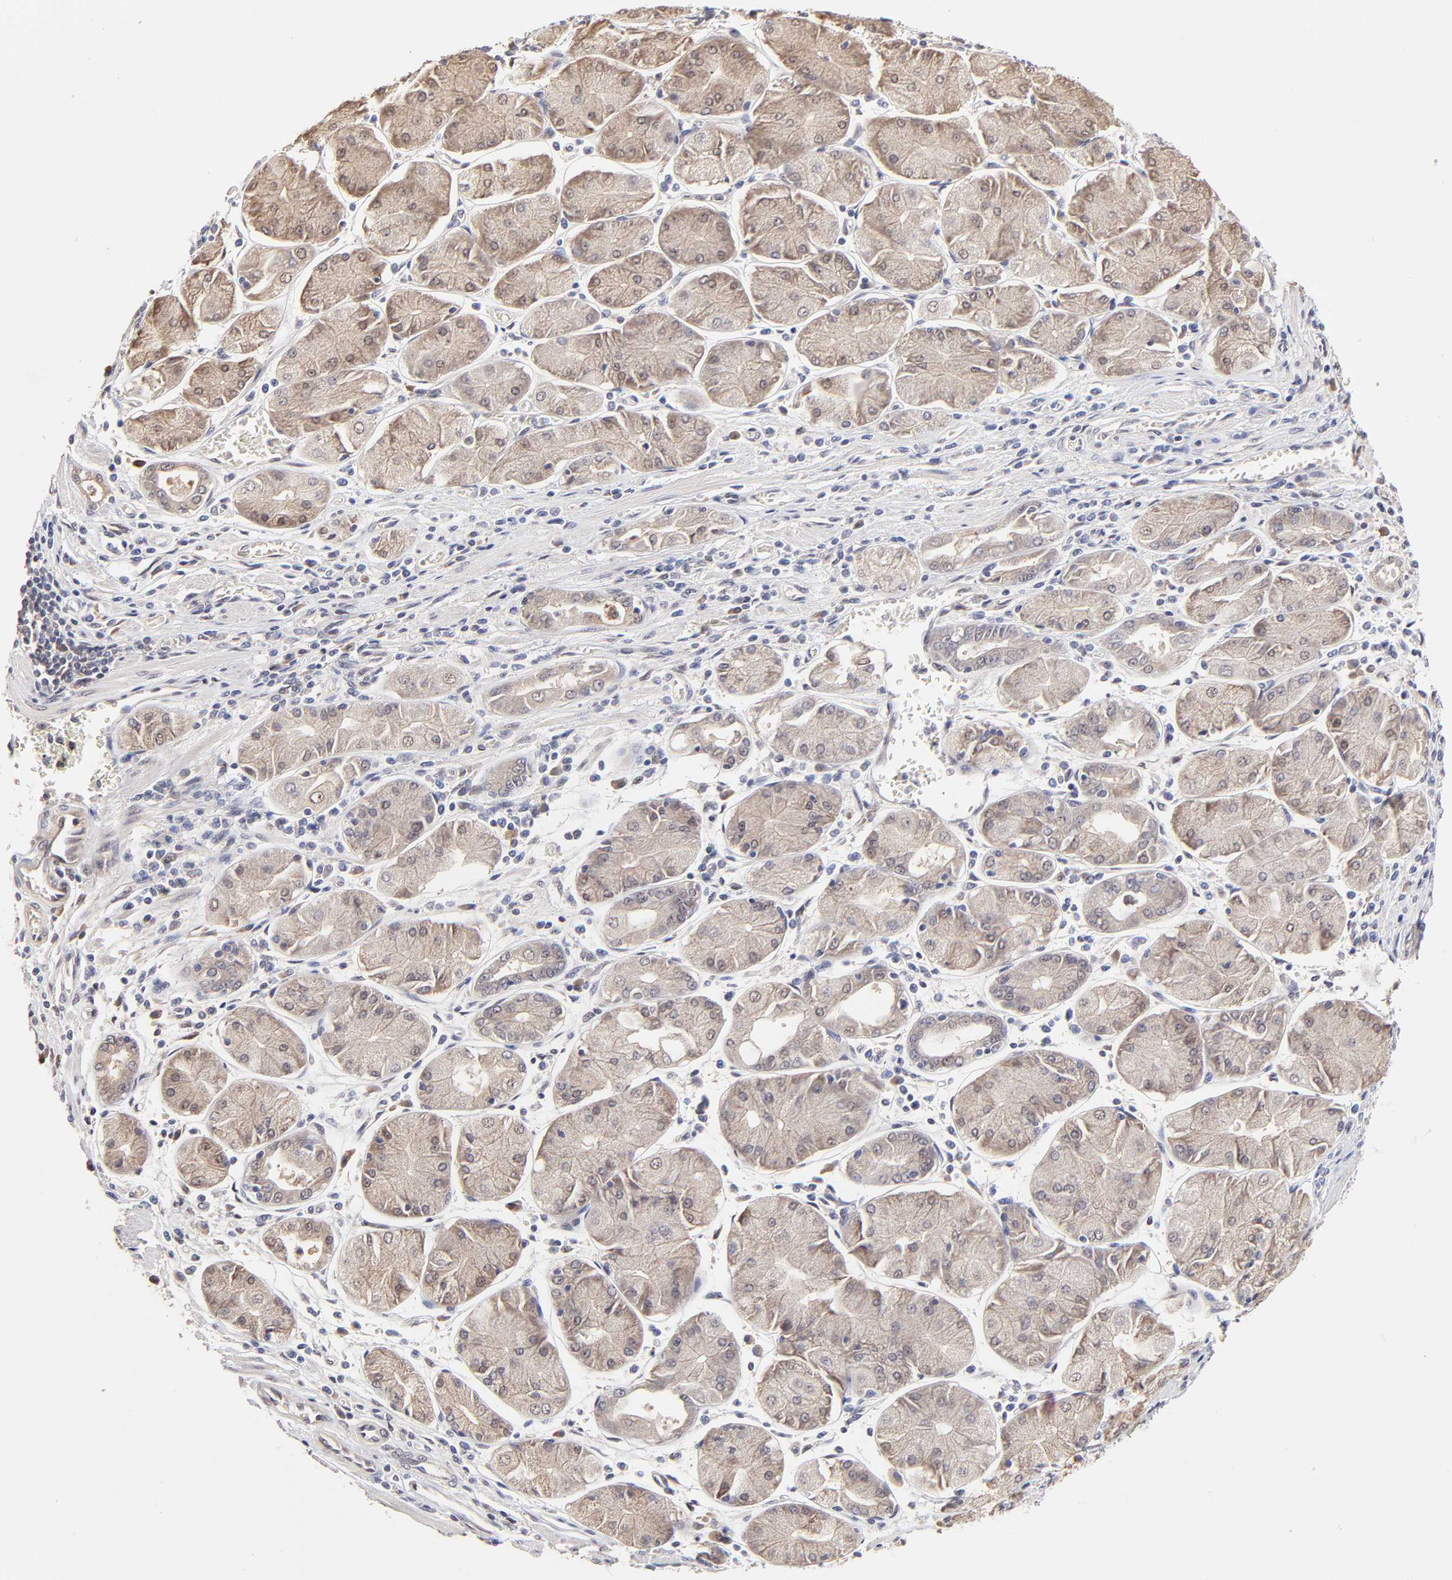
{"staining": {"intensity": "weak", "quantity": ">75%", "location": "cytoplasmic/membranous"}, "tissue": "stomach cancer", "cell_type": "Tumor cells", "image_type": "cancer", "snomed": [{"axis": "morphology", "description": "Normal tissue, NOS"}, {"axis": "morphology", "description": "Adenocarcinoma, NOS"}, {"axis": "topography", "description": "Stomach, upper"}, {"axis": "topography", "description": "Stomach"}], "caption": "Stomach cancer (adenocarcinoma) was stained to show a protein in brown. There is low levels of weak cytoplasmic/membranous expression in about >75% of tumor cells.", "gene": "ZNF10", "patient": {"sex": "male", "age": 59}}